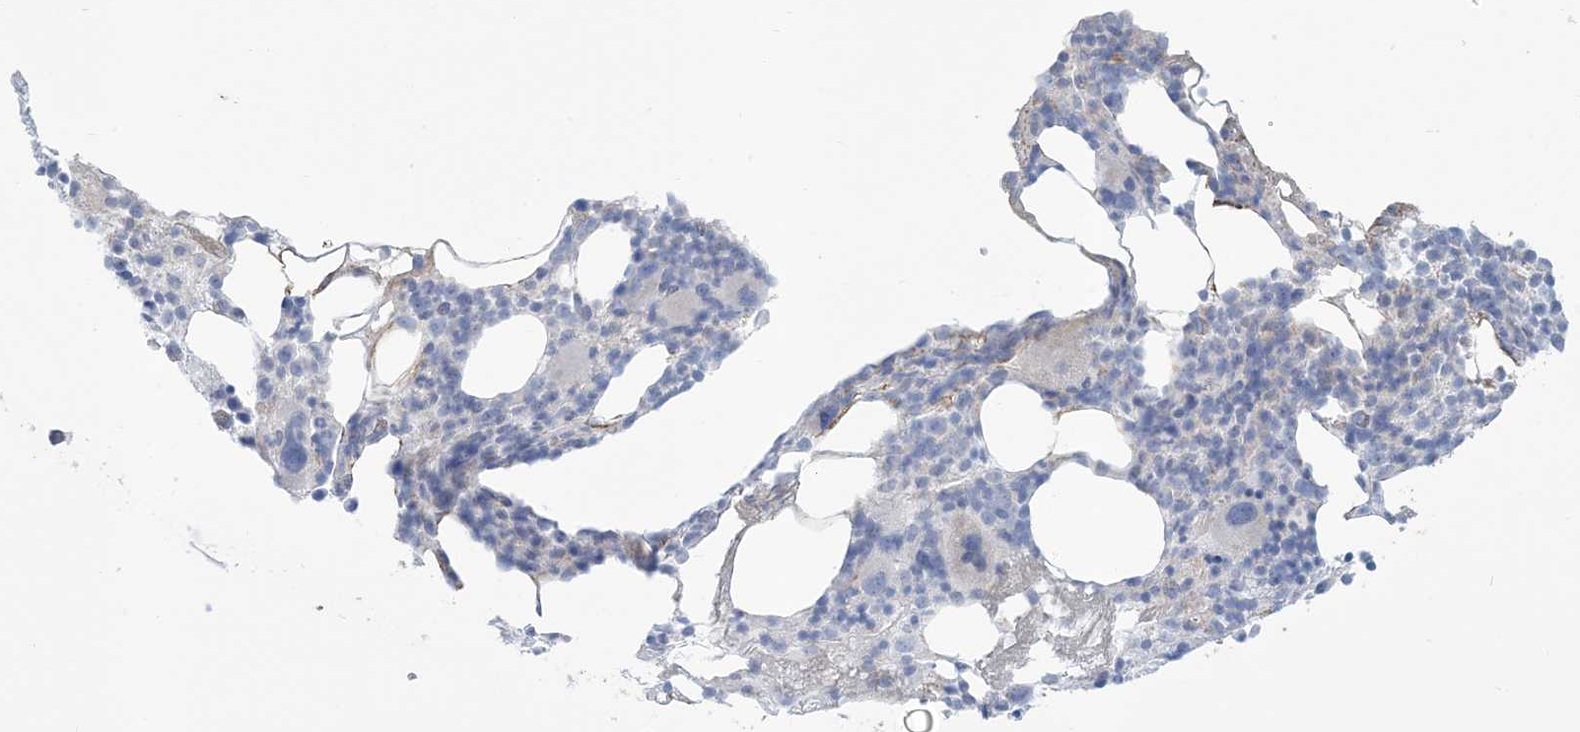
{"staining": {"intensity": "negative", "quantity": "none", "location": "none"}, "tissue": "bone marrow", "cell_type": "Hematopoietic cells", "image_type": "normal", "snomed": [{"axis": "morphology", "description": "Normal tissue, NOS"}, {"axis": "morphology", "description": "Inflammation, NOS"}, {"axis": "topography", "description": "Bone marrow"}], "caption": "A histopathology image of human bone marrow is negative for staining in hematopoietic cells. (Brightfield microscopy of DAB immunohistochemistry (IHC) at high magnification).", "gene": "ZDHHC4", "patient": {"sex": "female", "age": 77}}